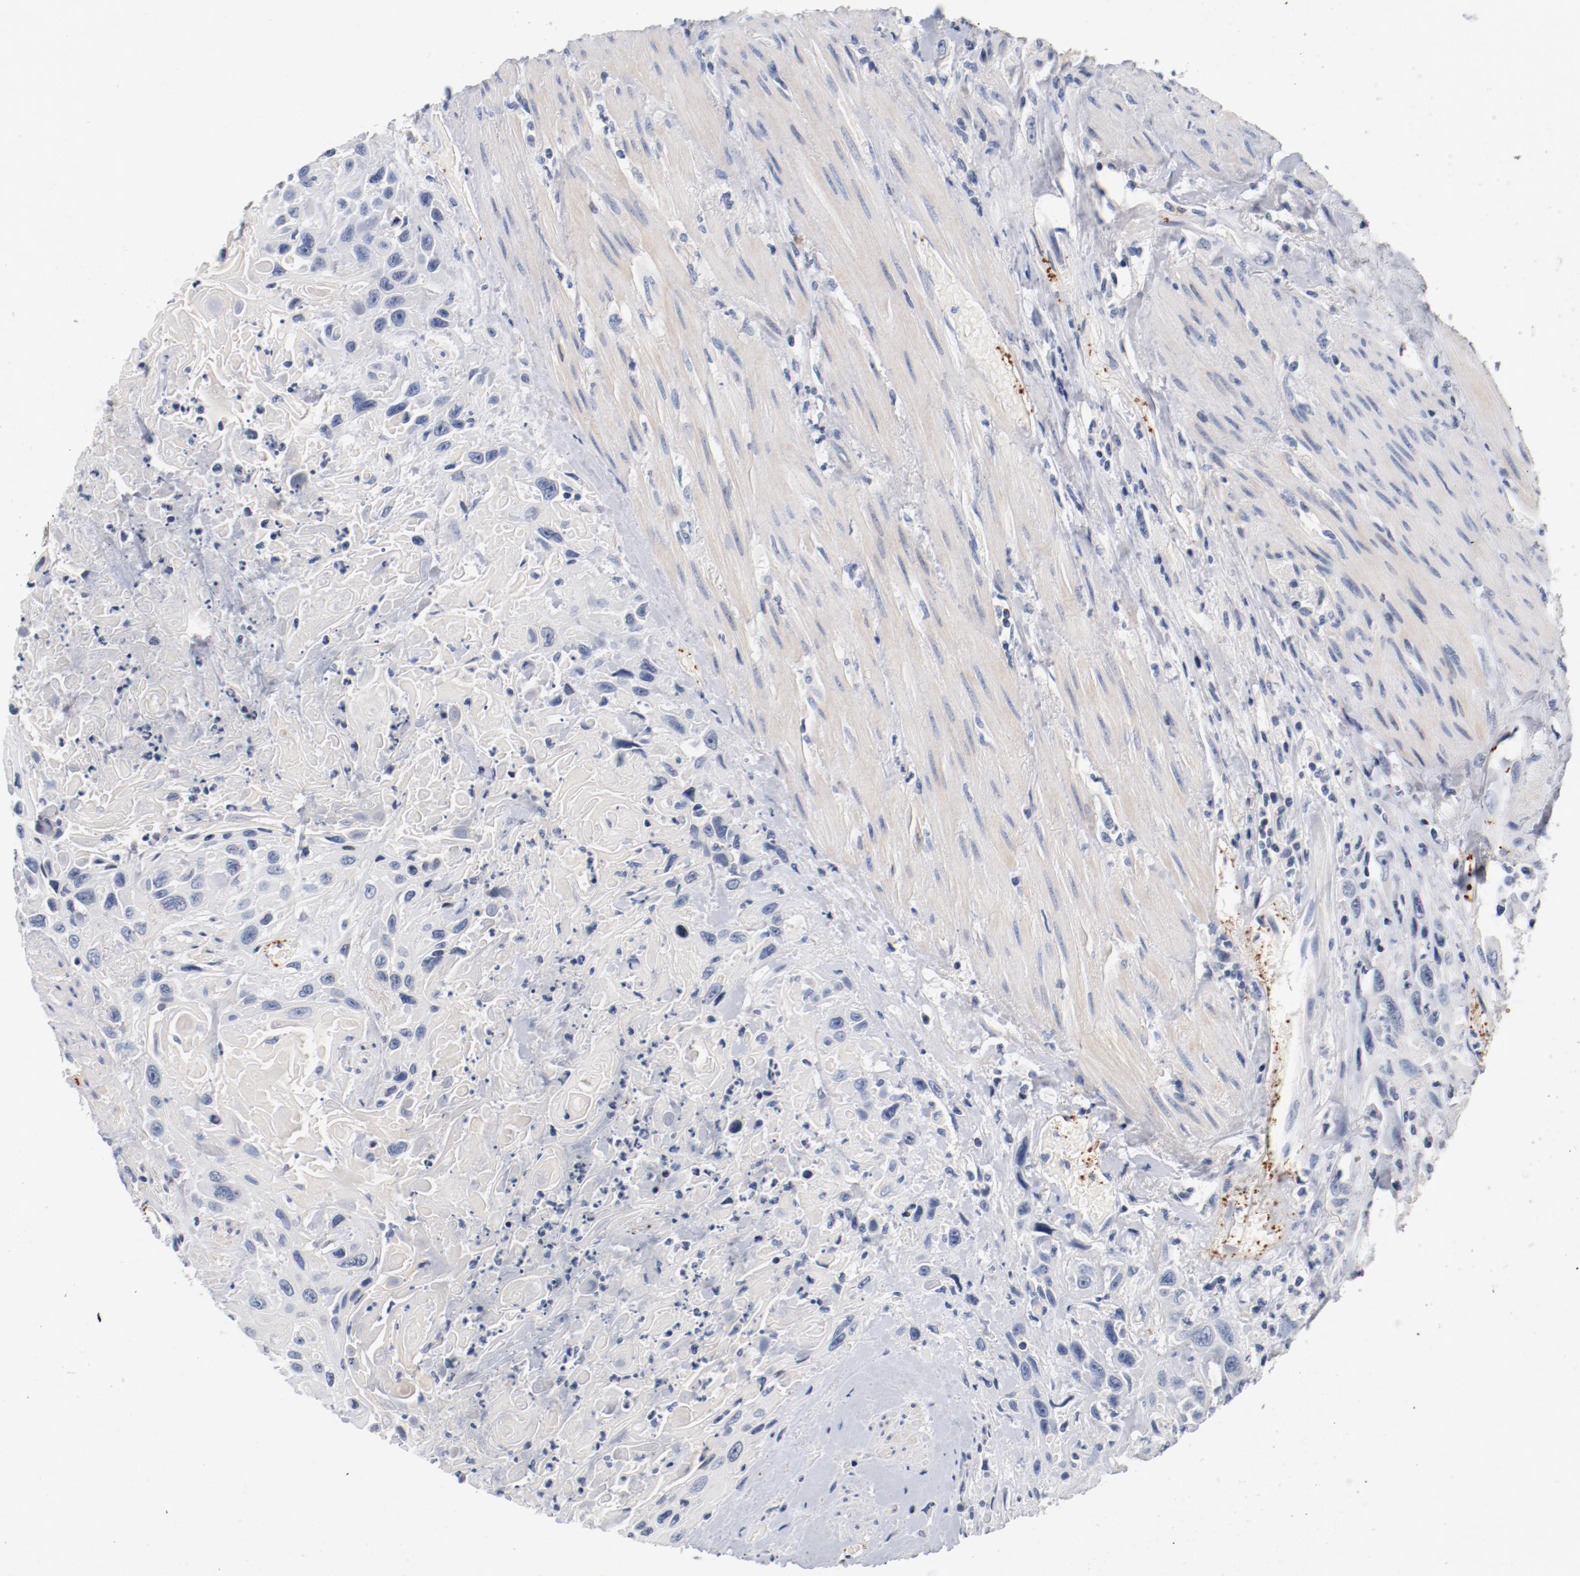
{"staining": {"intensity": "negative", "quantity": "none", "location": "none"}, "tissue": "urothelial cancer", "cell_type": "Tumor cells", "image_type": "cancer", "snomed": [{"axis": "morphology", "description": "Urothelial carcinoma, High grade"}, {"axis": "topography", "description": "Urinary bladder"}], "caption": "Immunohistochemical staining of human urothelial carcinoma (high-grade) demonstrates no significant positivity in tumor cells.", "gene": "PIM1", "patient": {"sex": "female", "age": 84}}